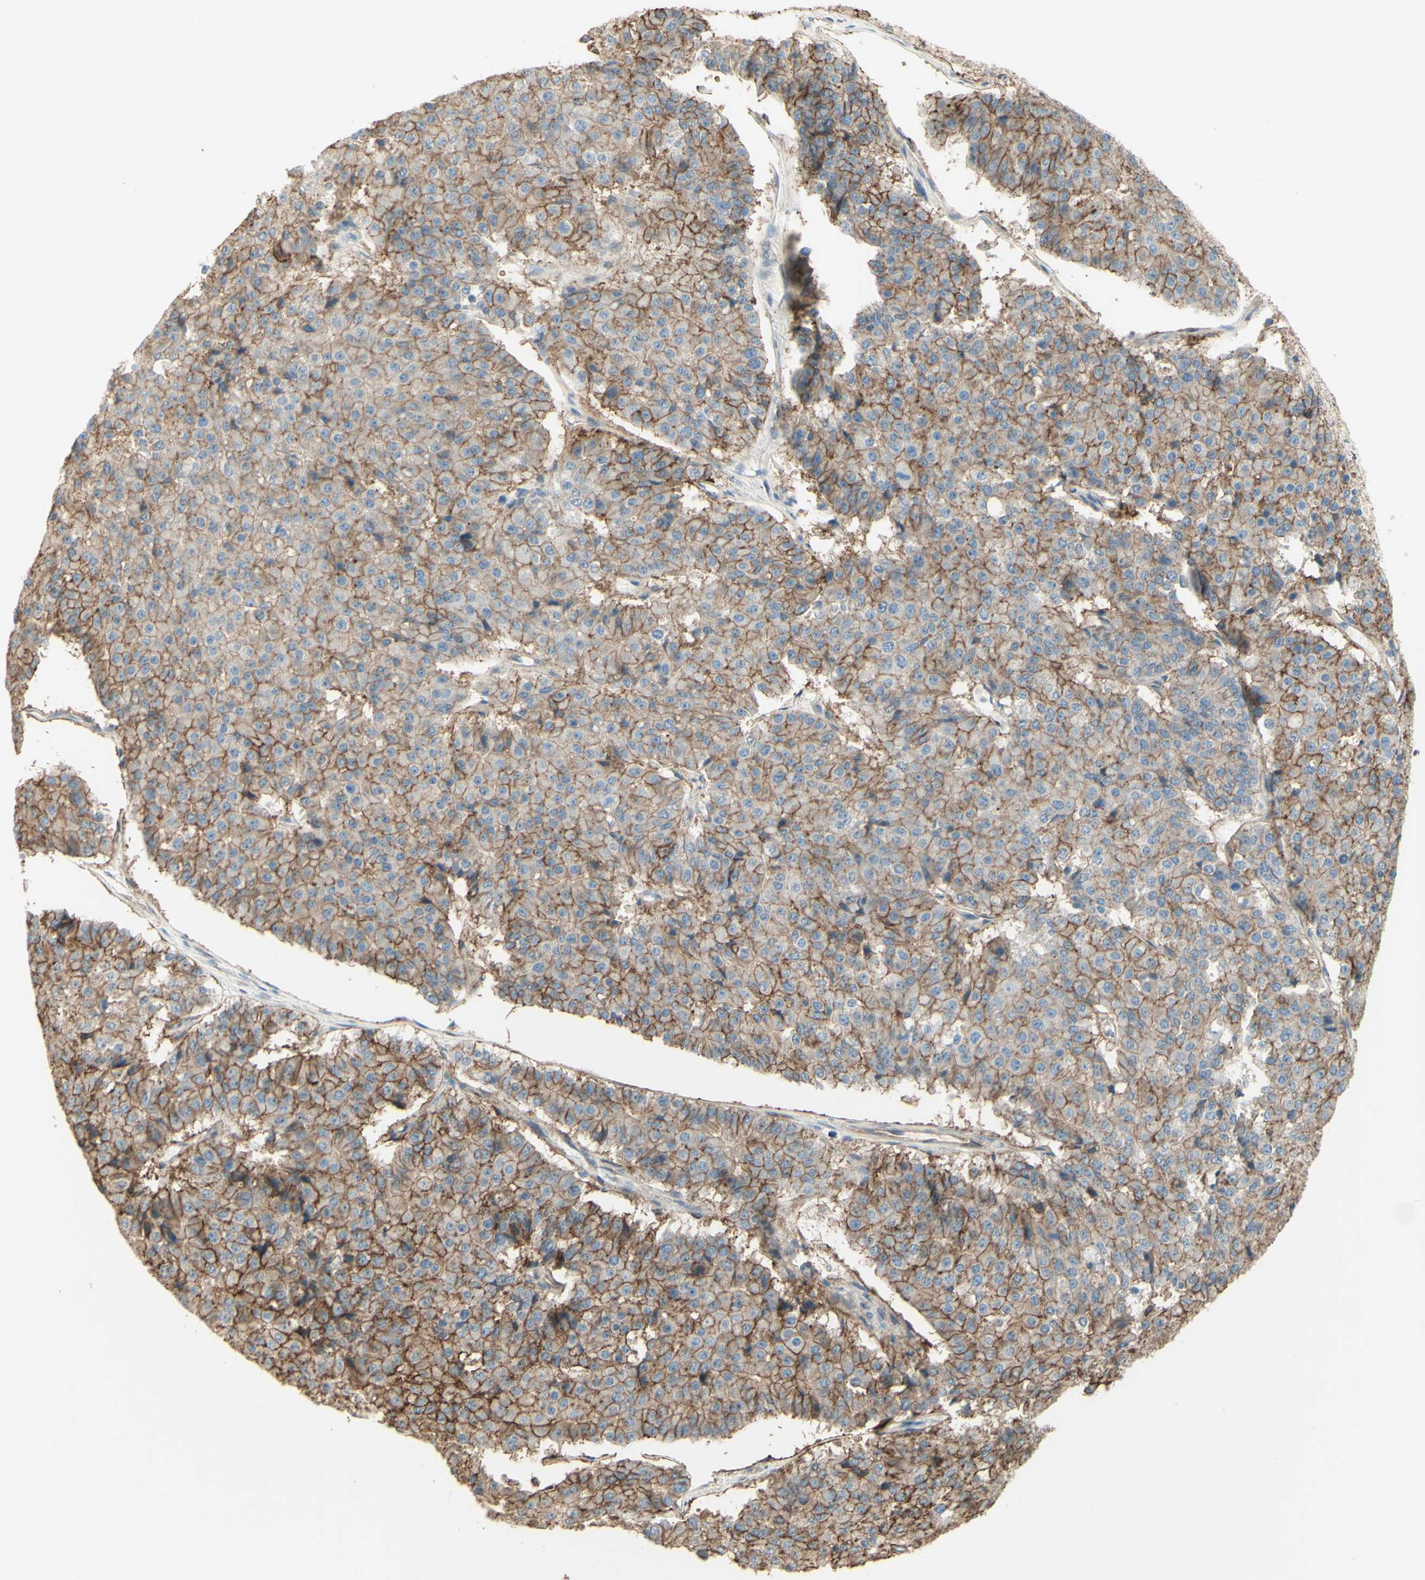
{"staining": {"intensity": "moderate", "quantity": ">75%", "location": "cytoplasmic/membranous"}, "tissue": "pancreatic cancer", "cell_type": "Tumor cells", "image_type": "cancer", "snomed": [{"axis": "morphology", "description": "Adenocarcinoma, NOS"}, {"axis": "topography", "description": "Pancreas"}], "caption": "Protein analysis of pancreatic cancer (adenocarcinoma) tissue shows moderate cytoplasmic/membranous positivity in approximately >75% of tumor cells.", "gene": "RNF149", "patient": {"sex": "male", "age": 50}}